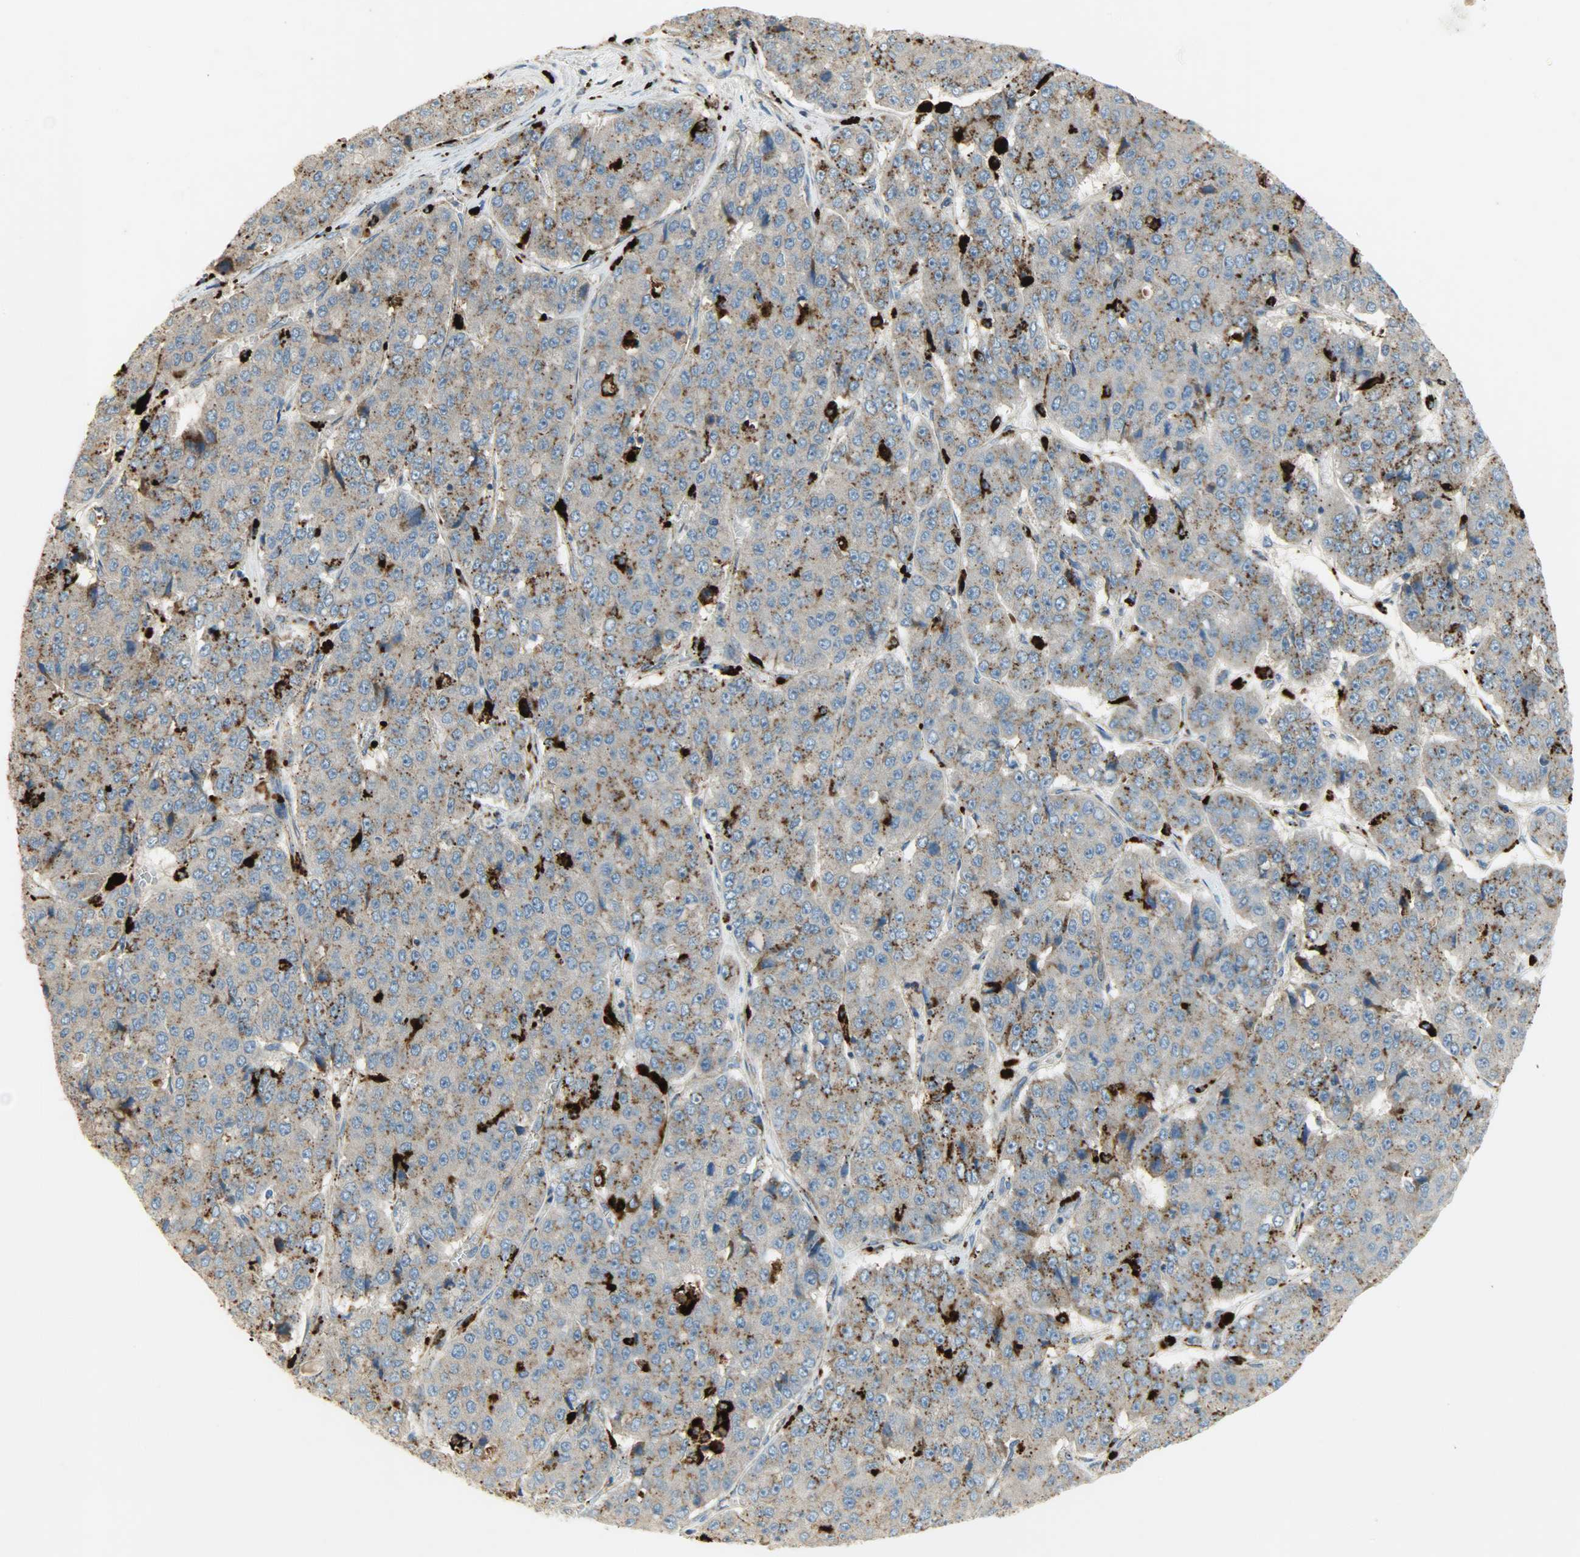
{"staining": {"intensity": "moderate", "quantity": "25%-75%", "location": "cytoplasmic/membranous"}, "tissue": "pancreatic cancer", "cell_type": "Tumor cells", "image_type": "cancer", "snomed": [{"axis": "morphology", "description": "Adenocarcinoma, NOS"}, {"axis": "topography", "description": "Pancreas"}], "caption": "About 25%-75% of tumor cells in pancreatic adenocarcinoma exhibit moderate cytoplasmic/membranous protein positivity as visualized by brown immunohistochemical staining.", "gene": "ASAH1", "patient": {"sex": "male", "age": 50}}